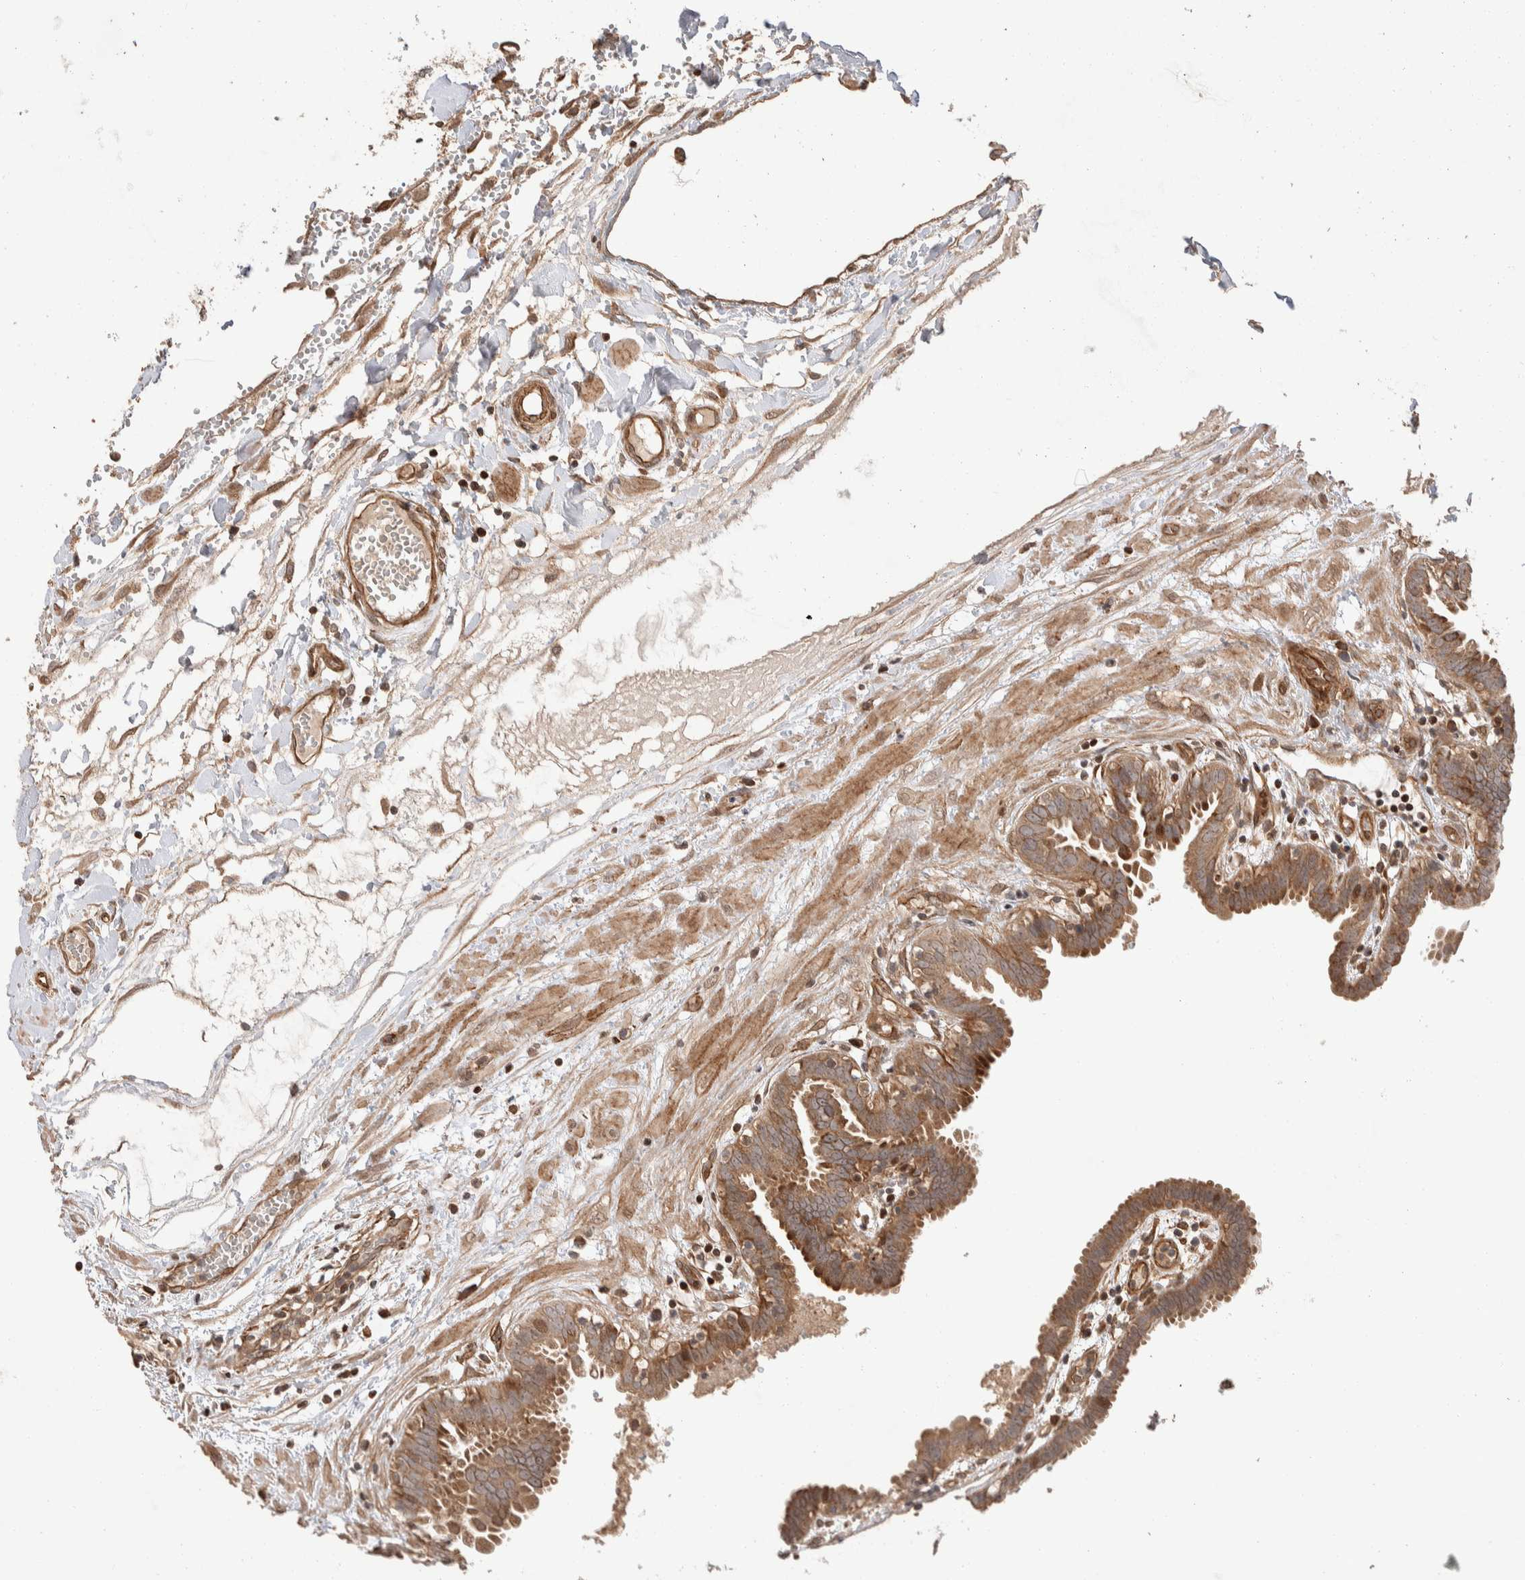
{"staining": {"intensity": "moderate", "quantity": ">75%", "location": "cytoplasmic/membranous"}, "tissue": "fallopian tube", "cell_type": "Glandular cells", "image_type": "normal", "snomed": [{"axis": "morphology", "description": "Normal tissue, NOS"}, {"axis": "topography", "description": "Fallopian tube"}, {"axis": "topography", "description": "Placenta"}], "caption": "Protein expression analysis of unremarkable human fallopian tube reveals moderate cytoplasmic/membranous staining in approximately >75% of glandular cells.", "gene": "ERC1", "patient": {"sex": "female", "age": 32}}